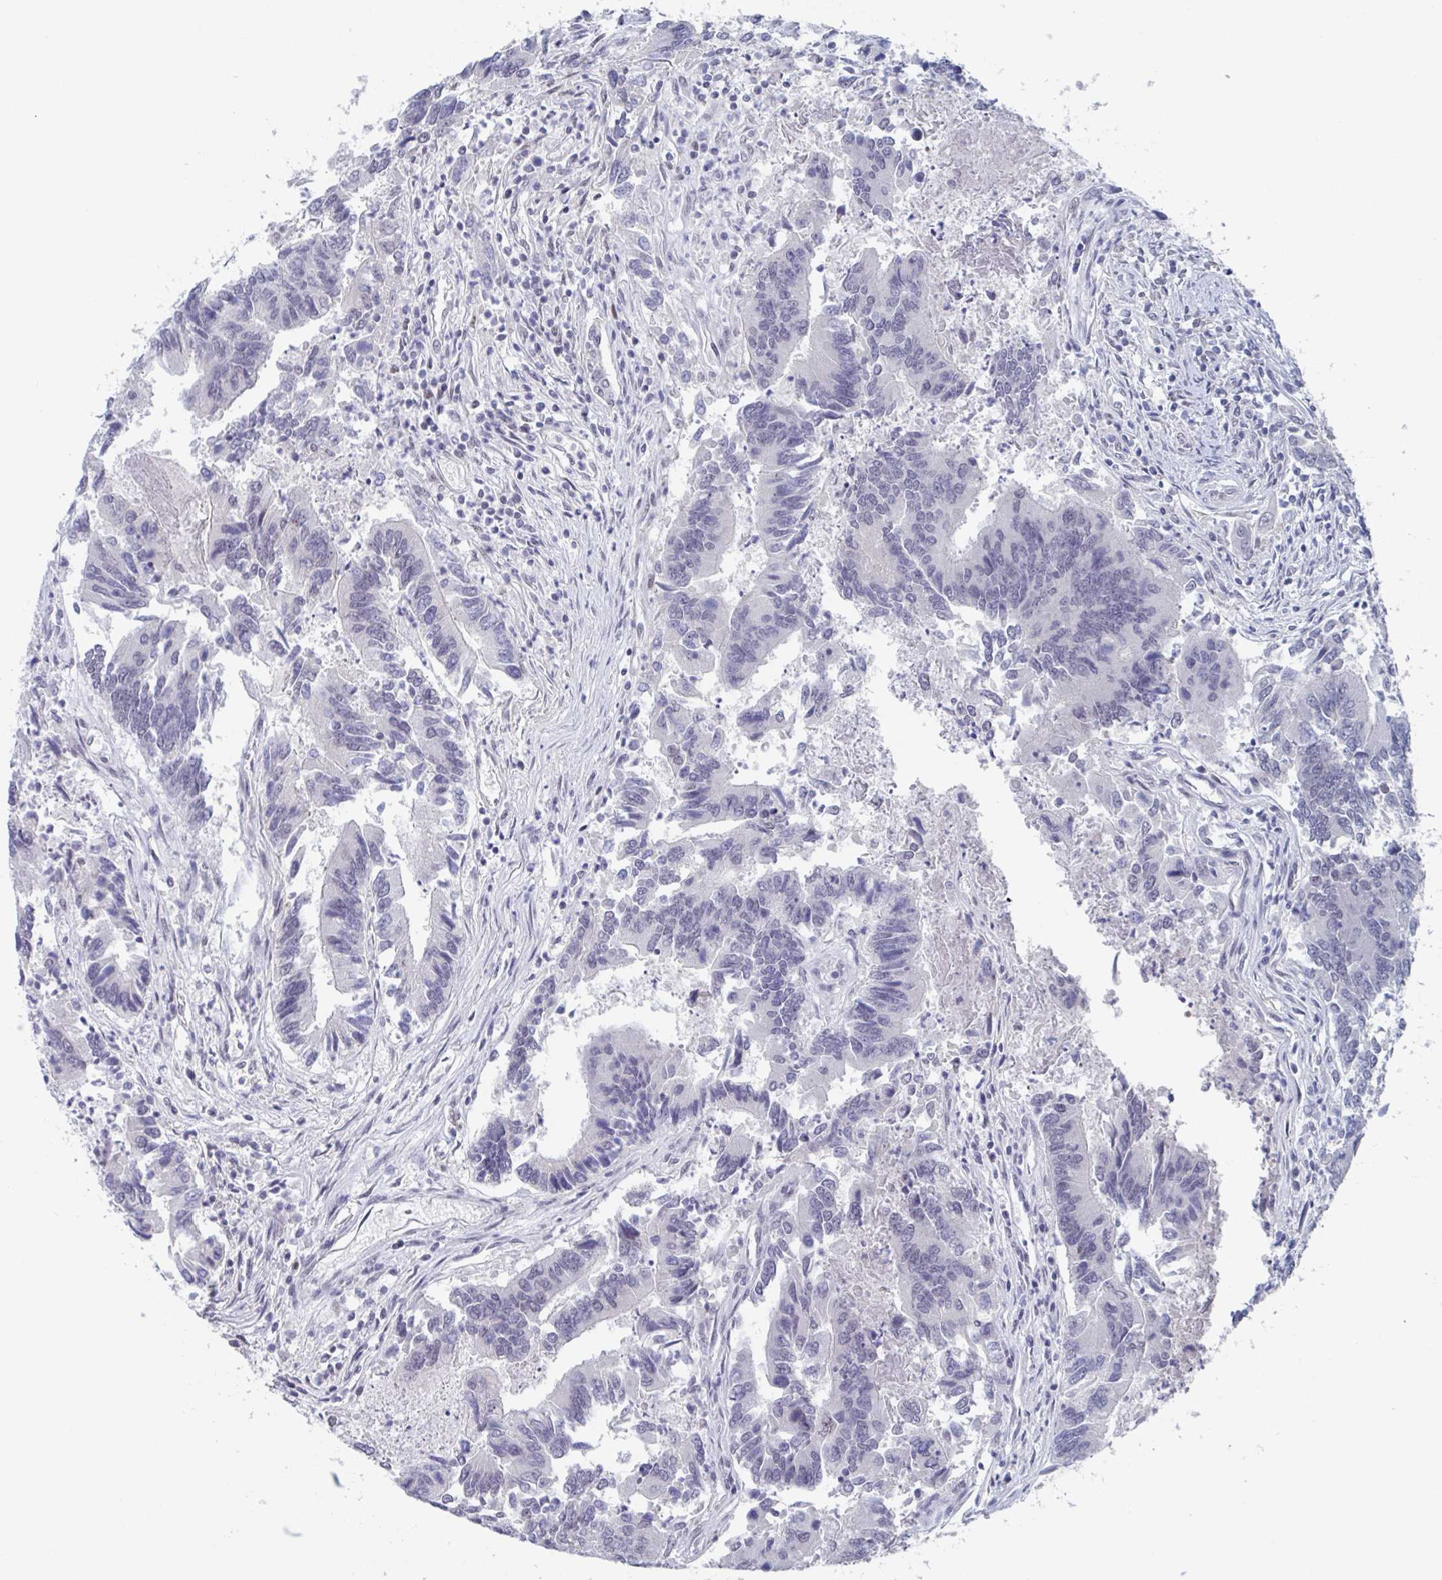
{"staining": {"intensity": "negative", "quantity": "none", "location": "none"}, "tissue": "colorectal cancer", "cell_type": "Tumor cells", "image_type": "cancer", "snomed": [{"axis": "morphology", "description": "Adenocarcinoma, NOS"}, {"axis": "topography", "description": "Colon"}], "caption": "High magnification brightfield microscopy of adenocarcinoma (colorectal) stained with DAB (brown) and counterstained with hematoxylin (blue): tumor cells show no significant positivity.", "gene": "KDM4D", "patient": {"sex": "female", "age": 67}}